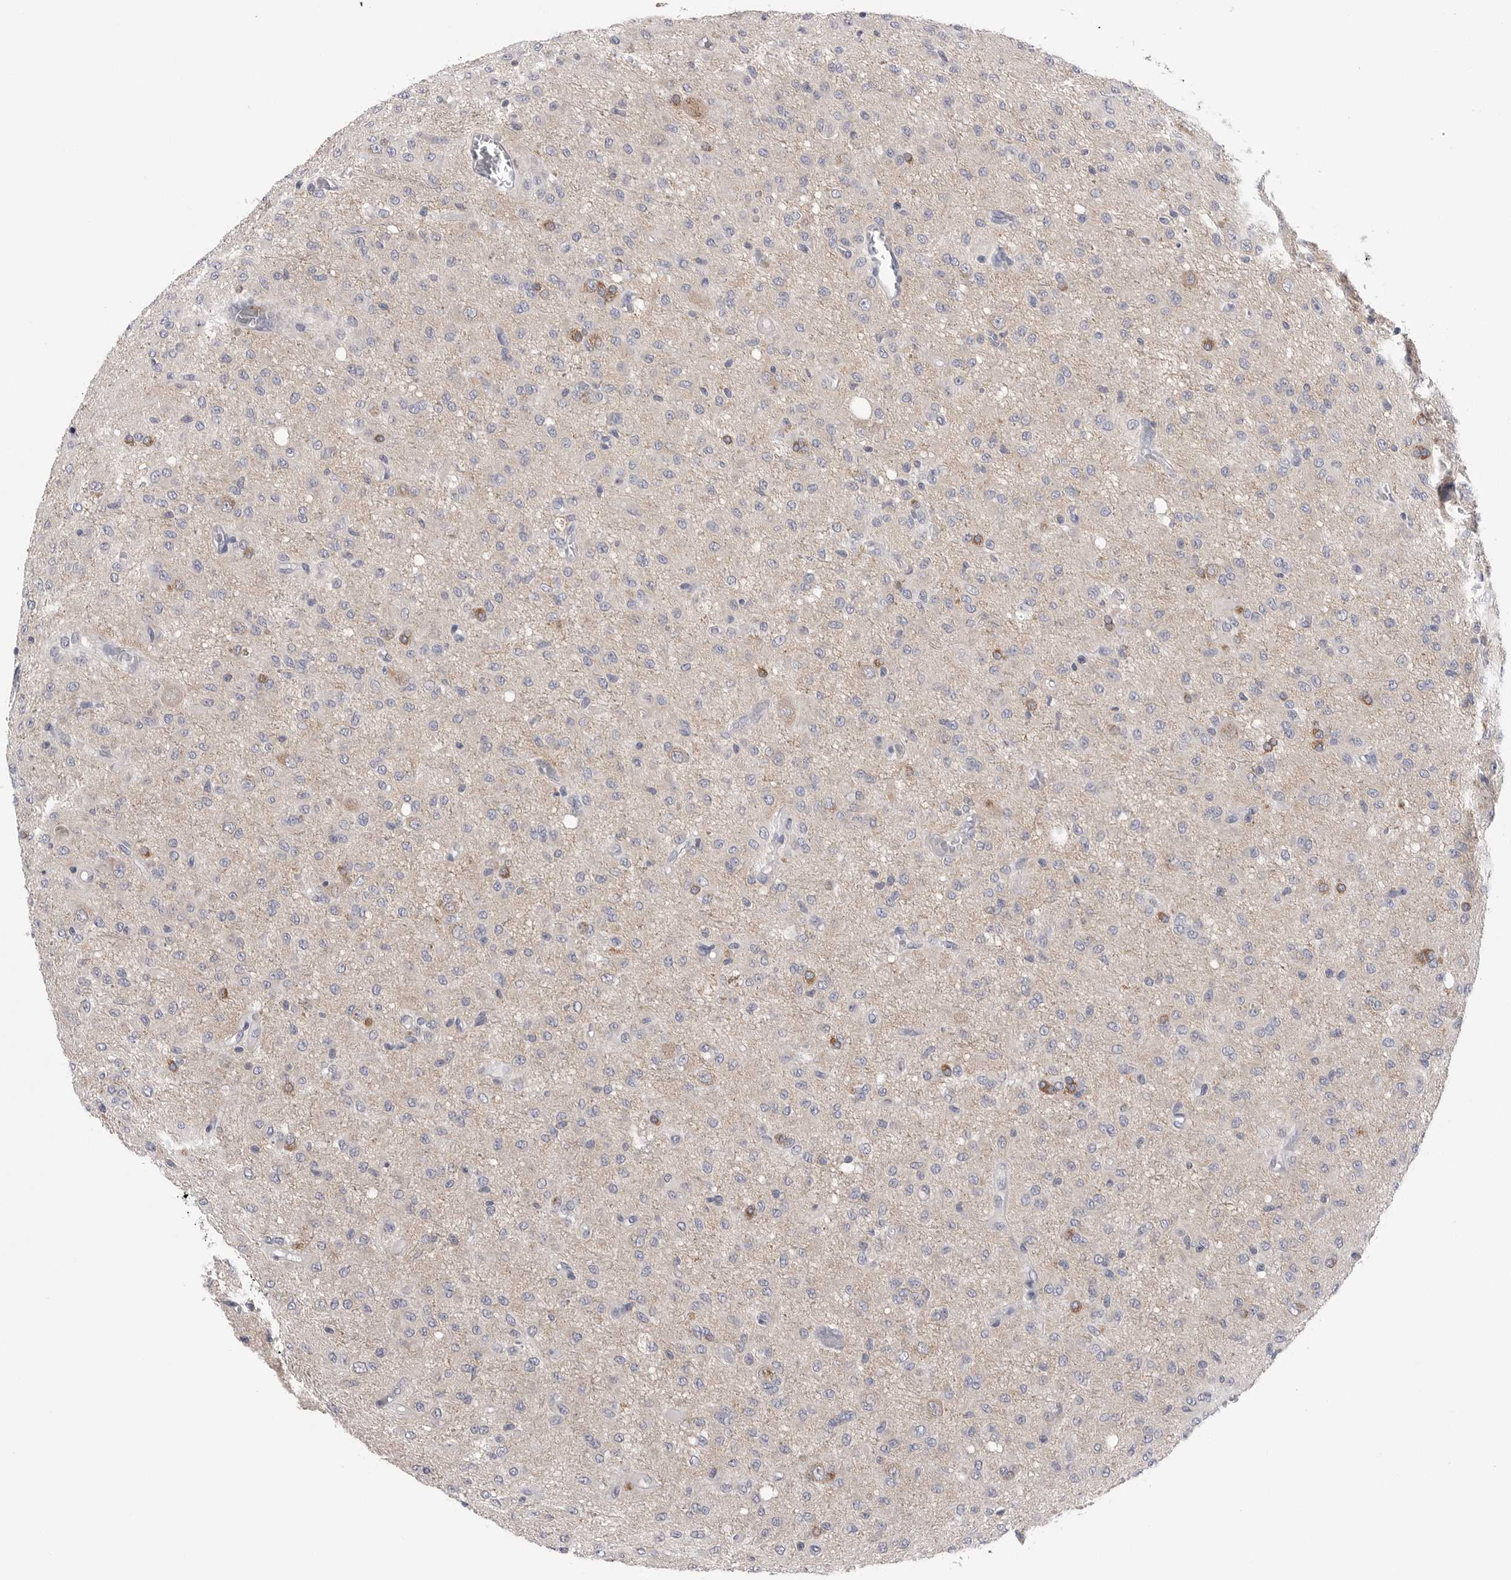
{"staining": {"intensity": "negative", "quantity": "none", "location": "none"}, "tissue": "glioma", "cell_type": "Tumor cells", "image_type": "cancer", "snomed": [{"axis": "morphology", "description": "Glioma, malignant, High grade"}, {"axis": "topography", "description": "Brain"}], "caption": "The photomicrograph demonstrates no staining of tumor cells in high-grade glioma (malignant). The staining is performed using DAB (3,3'-diaminobenzidine) brown chromogen with nuclei counter-stained in using hematoxylin.", "gene": "DLGAP3", "patient": {"sex": "female", "age": 59}}